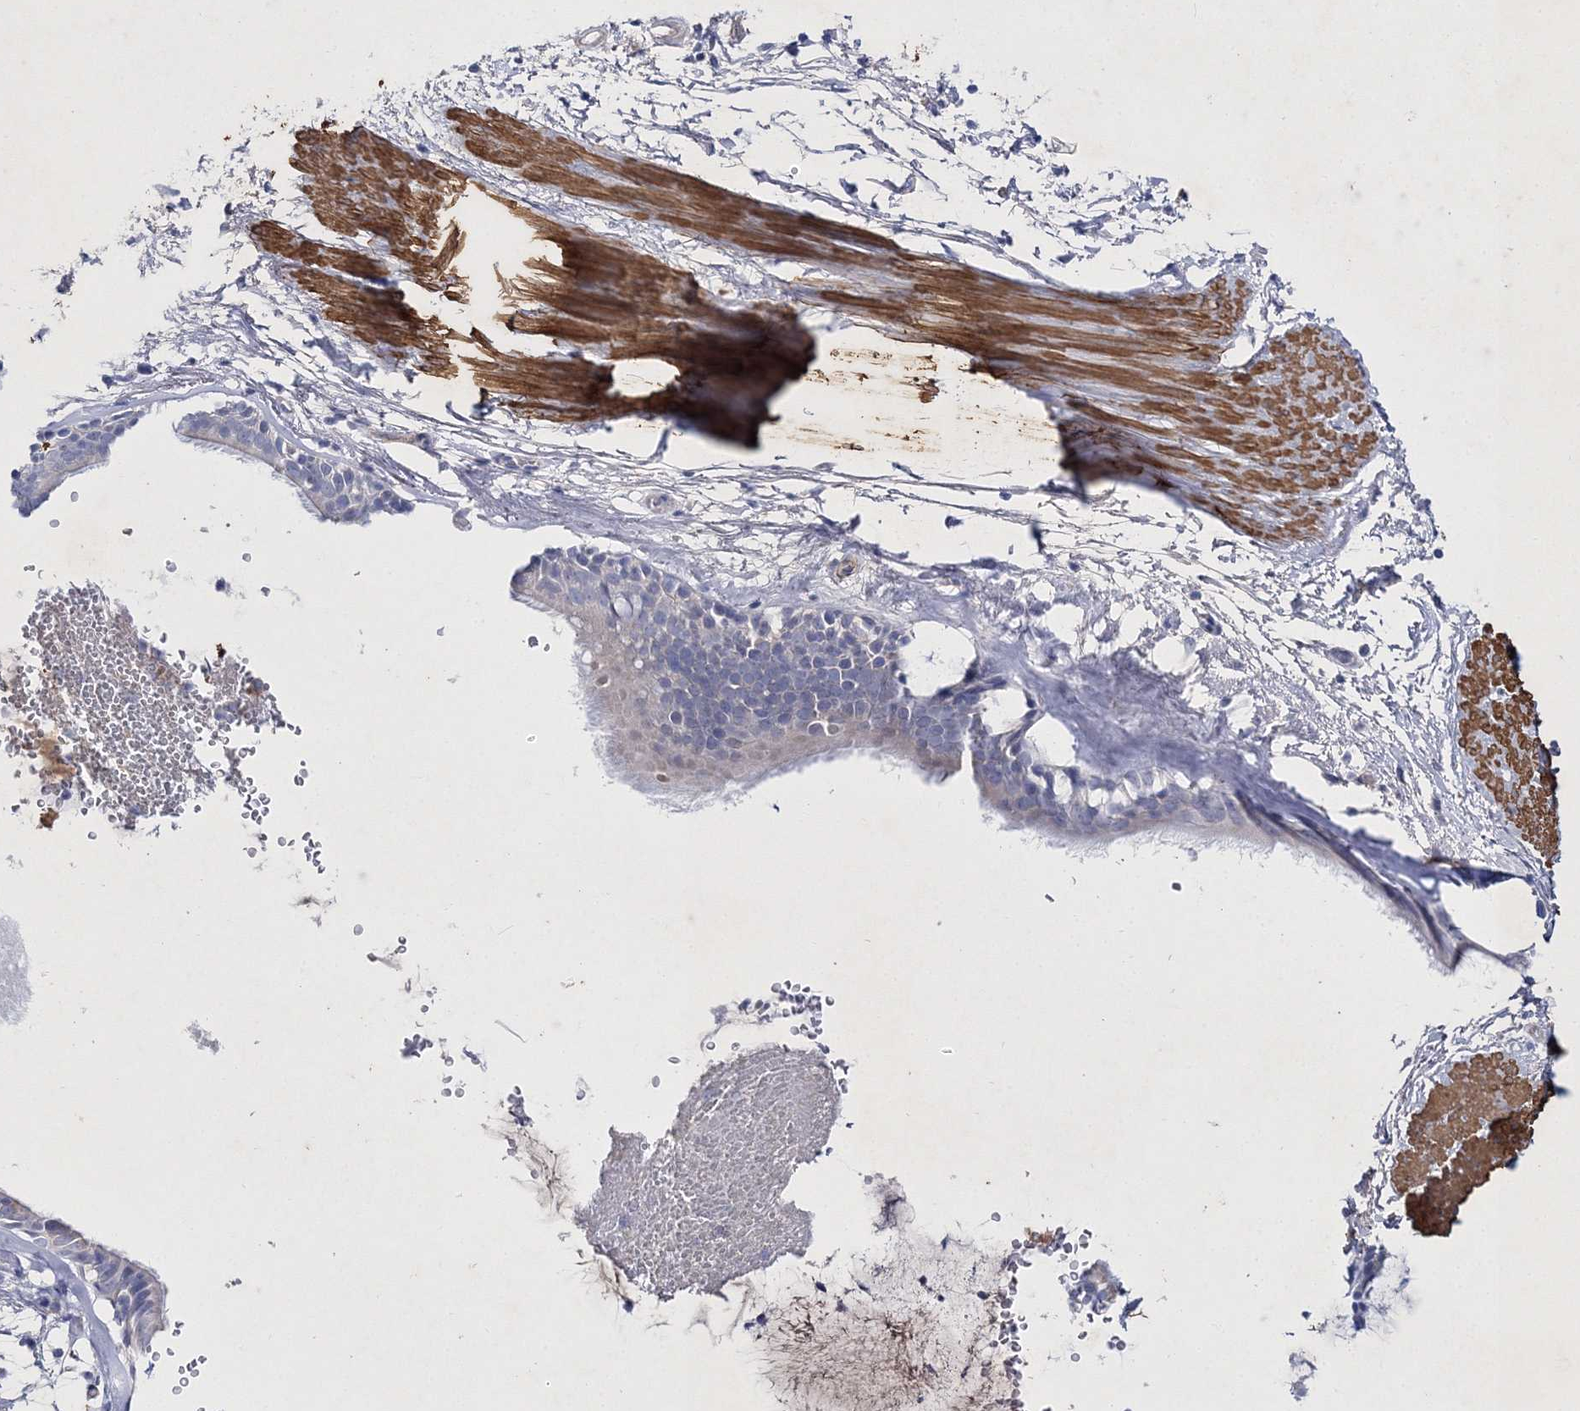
{"staining": {"intensity": "negative", "quantity": "none", "location": "none"}, "tissue": "adipose tissue", "cell_type": "Adipocytes", "image_type": "normal", "snomed": [{"axis": "morphology", "description": "Normal tissue, NOS"}, {"axis": "topography", "description": "Cartilage tissue"}], "caption": "Immunohistochemistry of unremarkable adipose tissue reveals no positivity in adipocytes.", "gene": "RTN2", "patient": {"sex": "female", "age": 63}}